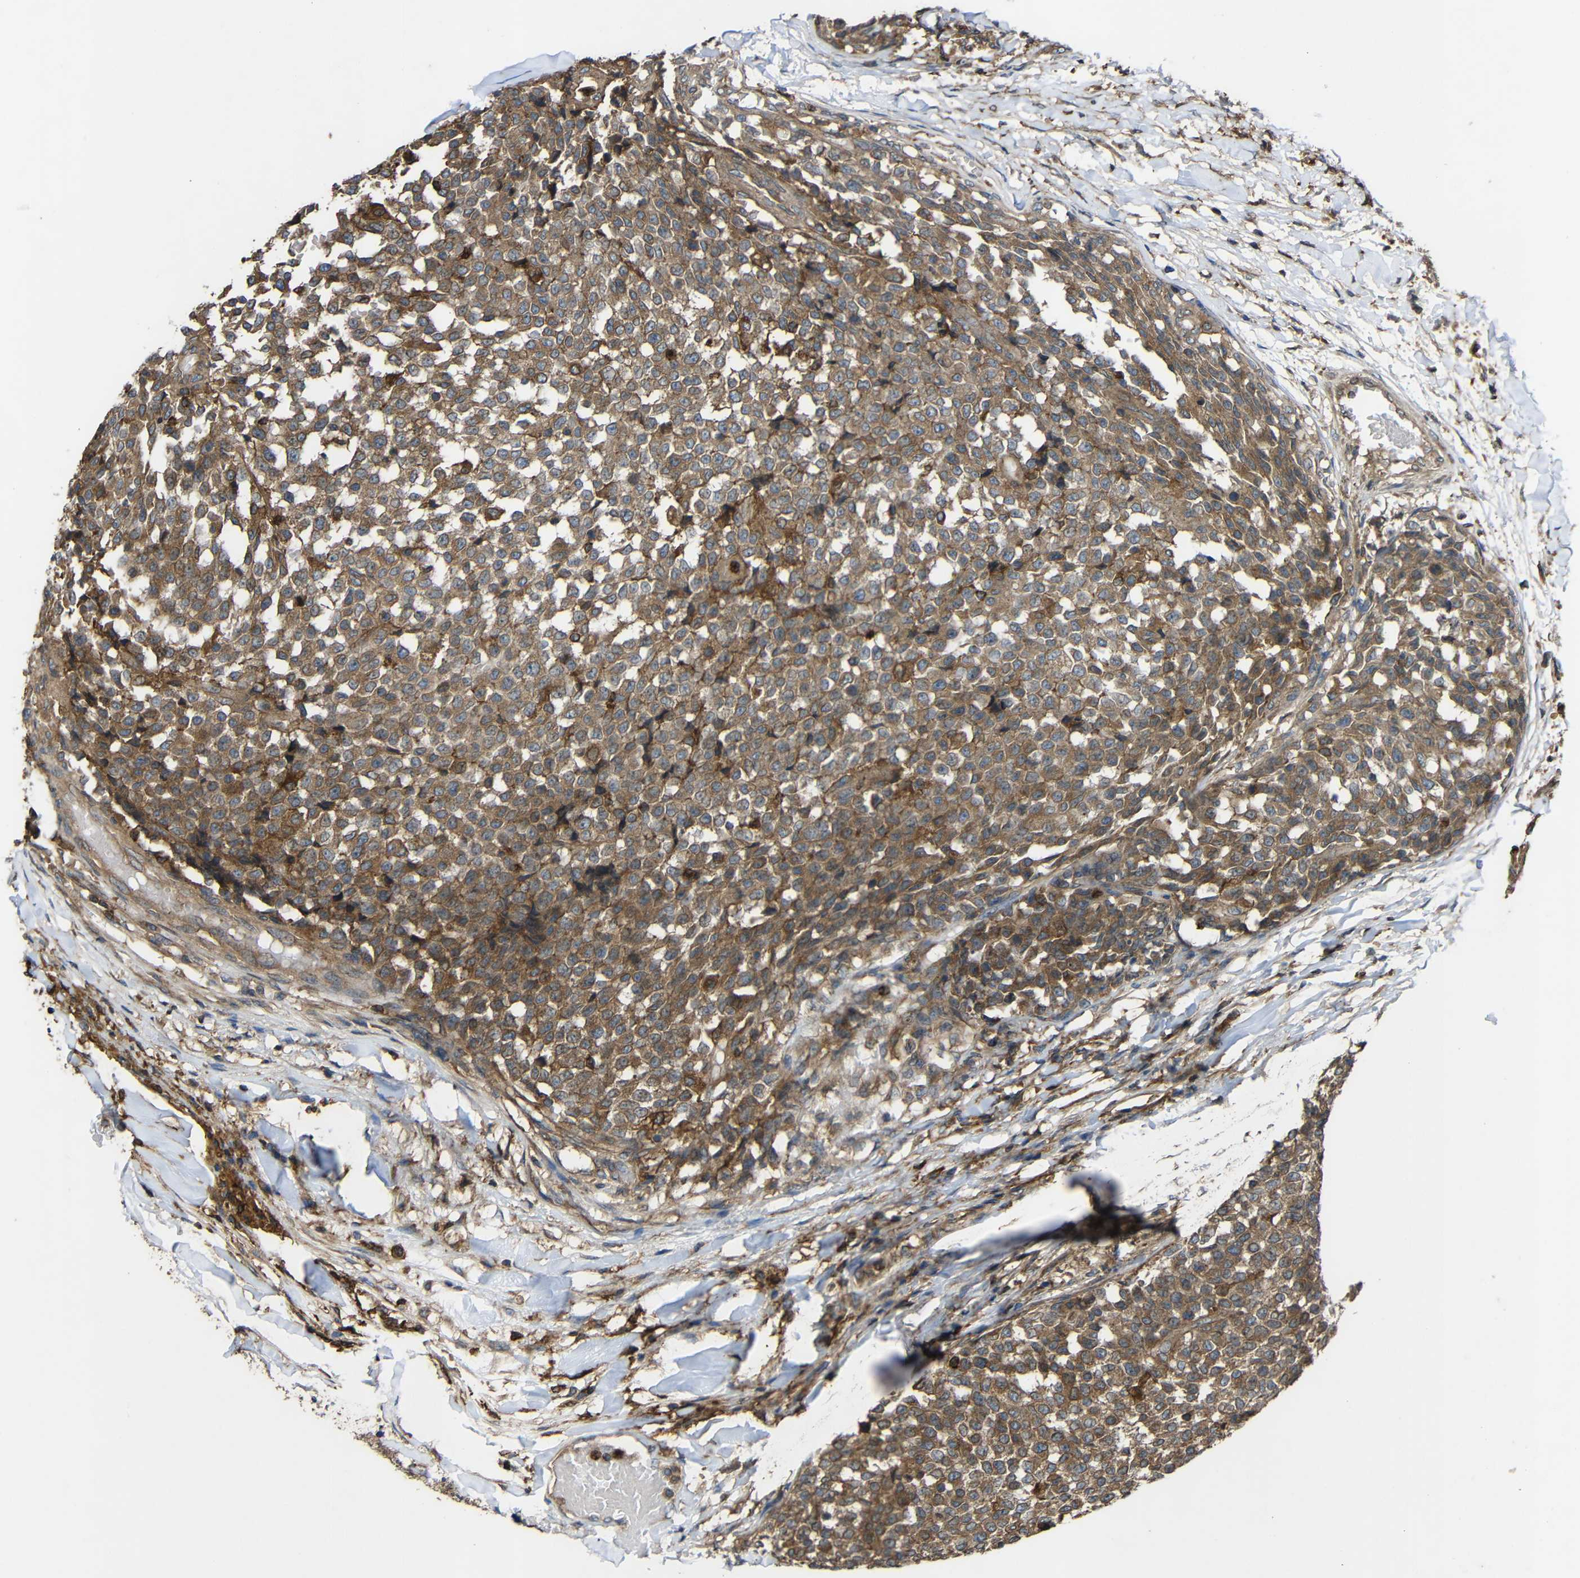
{"staining": {"intensity": "moderate", "quantity": ">75%", "location": "cytoplasmic/membranous"}, "tissue": "testis cancer", "cell_type": "Tumor cells", "image_type": "cancer", "snomed": [{"axis": "morphology", "description": "Seminoma, NOS"}, {"axis": "topography", "description": "Testis"}], "caption": "Immunohistochemical staining of human testis seminoma exhibits moderate cytoplasmic/membranous protein expression in approximately >75% of tumor cells.", "gene": "TREM2", "patient": {"sex": "male", "age": 59}}